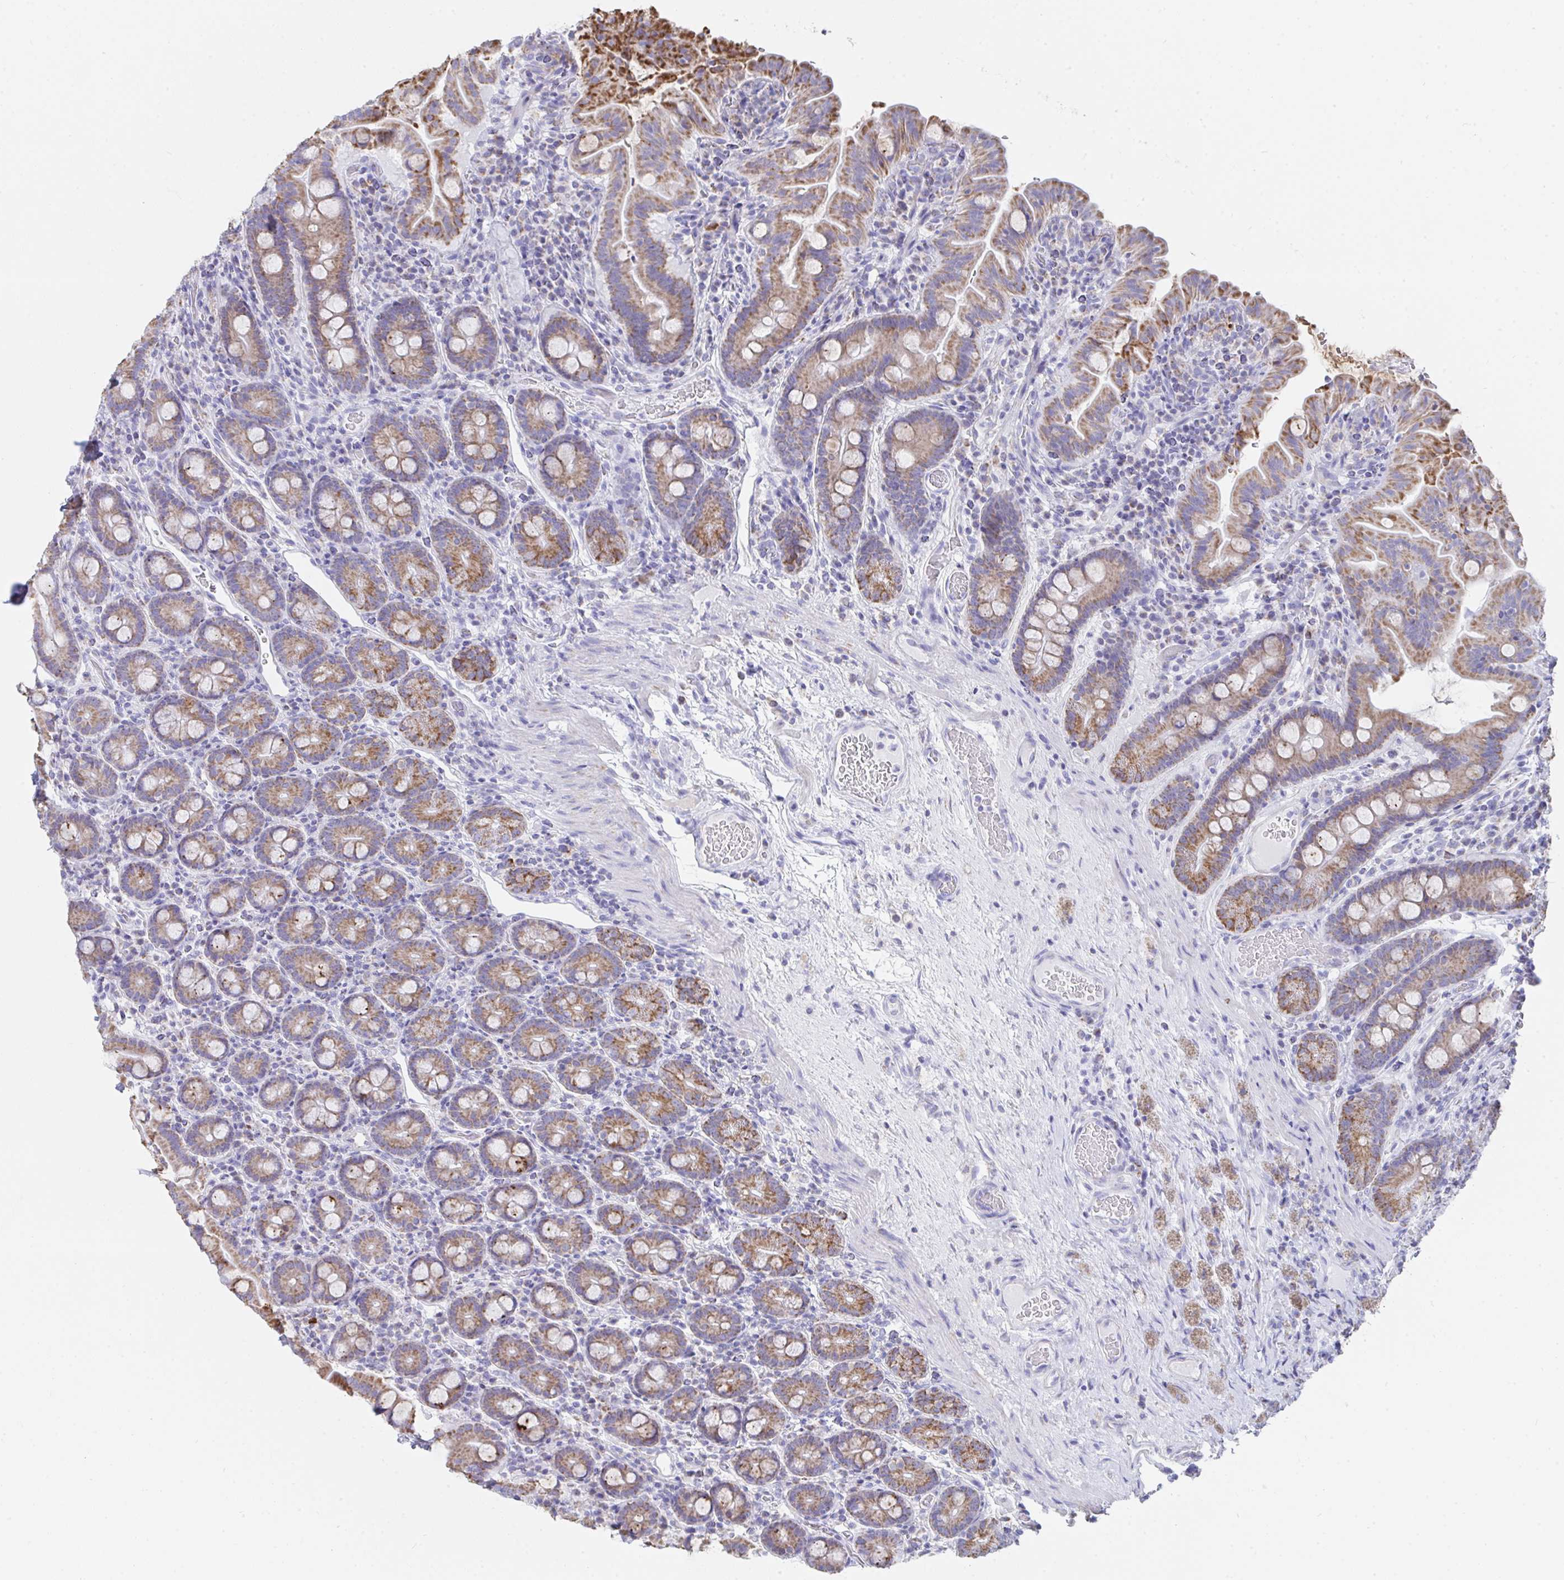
{"staining": {"intensity": "moderate", "quantity": ">75%", "location": "cytoplasmic/membranous"}, "tissue": "small intestine", "cell_type": "Glandular cells", "image_type": "normal", "snomed": [{"axis": "morphology", "description": "Normal tissue, NOS"}, {"axis": "topography", "description": "Small intestine"}], "caption": "A histopathology image of small intestine stained for a protein shows moderate cytoplasmic/membranous brown staining in glandular cells. (IHC, brightfield microscopy, high magnification).", "gene": "AIFM1", "patient": {"sex": "male", "age": 26}}